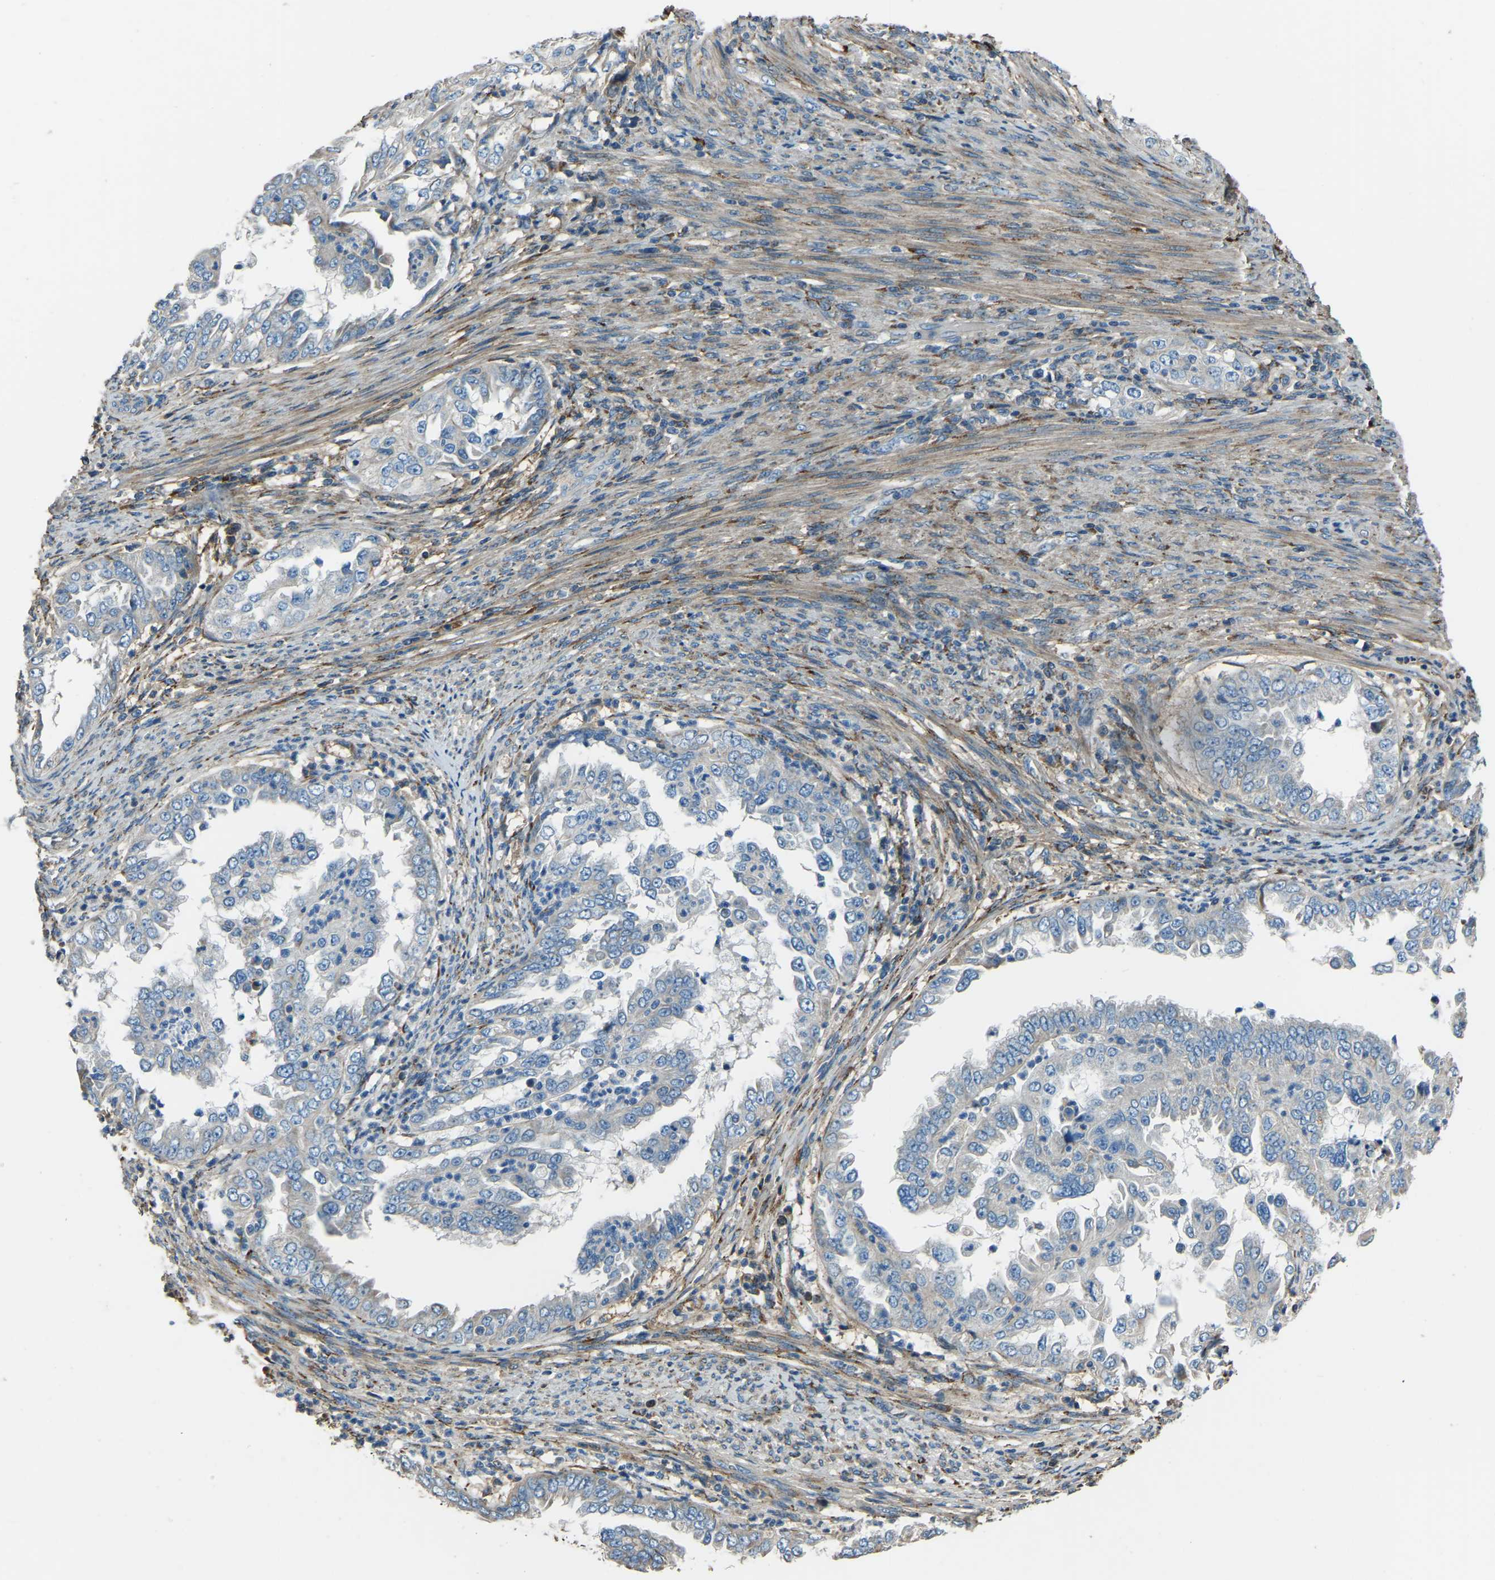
{"staining": {"intensity": "negative", "quantity": "none", "location": "none"}, "tissue": "endometrial cancer", "cell_type": "Tumor cells", "image_type": "cancer", "snomed": [{"axis": "morphology", "description": "Adenocarcinoma, NOS"}, {"axis": "topography", "description": "Endometrium"}], "caption": "Human endometrial adenocarcinoma stained for a protein using immunohistochemistry demonstrates no staining in tumor cells.", "gene": "COL3A1", "patient": {"sex": "female", "age": 85}}